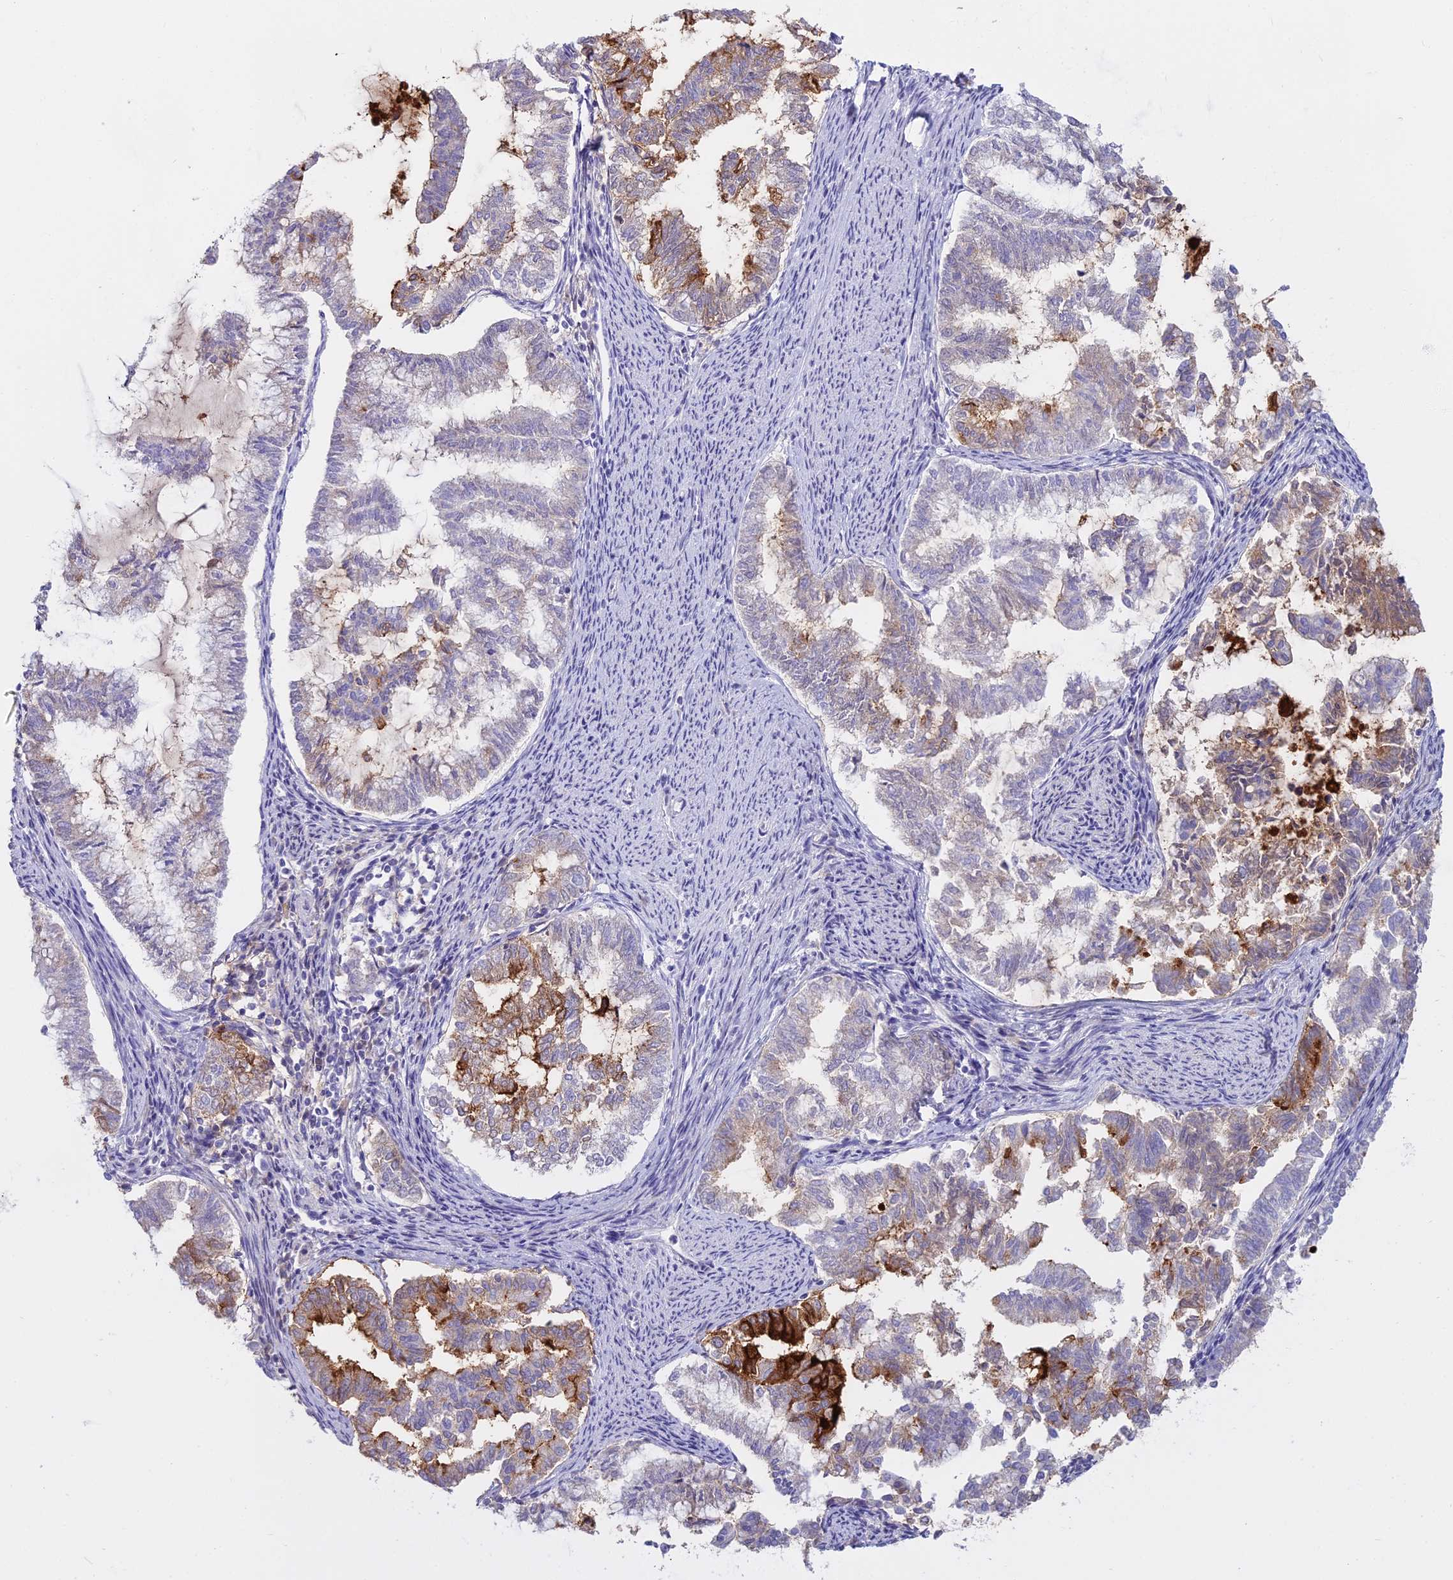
{"staining": {"intensity": "strong", "quantity": "<25%", "location": "cytoplasmic/membranous"}, "tissue": "endometrial cancer", "cell_type": "Tumor cells", "image_type": "cancer", "snomed": [{"axis": "morphology", "description": "Adenocarcinoma, NOS"}, {"axis": "topography", "description": "Endometrium"}], "caption": "The histopathology image reveals immunohistochemical staining of endometrial cancer (adenocarcinoma). There is strong cytoplasmic/membranous expression is identified in about <25% of tumor cells.", "gene": "ALPP", "patient": {"sex": "female", "age": 79}}